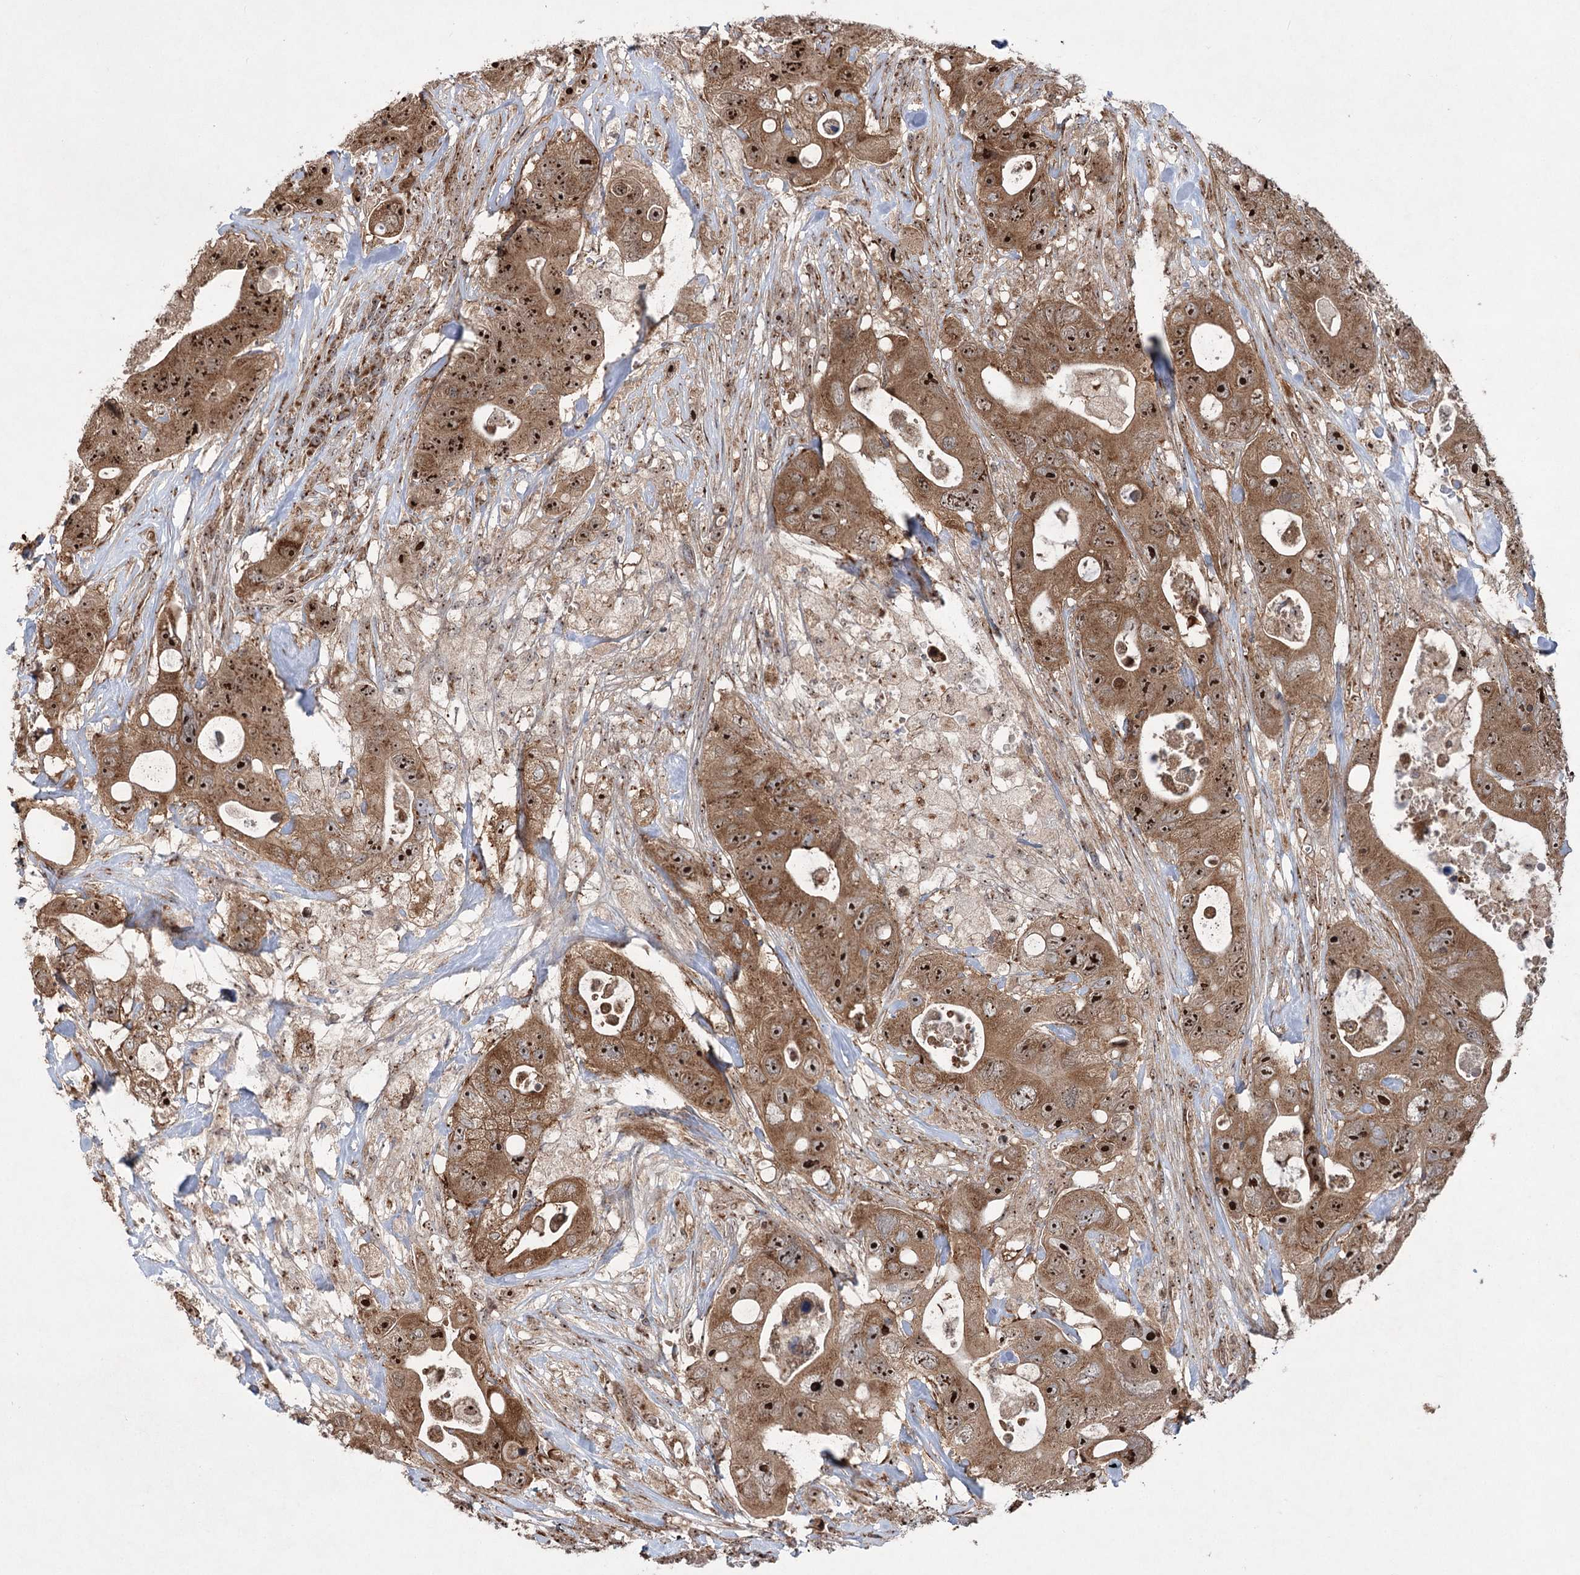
{"staining": {"intensity": "strong", "quantity": ">75%", "location": "cytoplasmic/membranous,nuclear"}, "tissue": "colorectal cancer", "cell_type": "Tumor cells", "image_type": "cancer", "snomed": [{"axis": "morphology", "description": "Adenocarcinoma, NOS"}, {"axis": "topography", "description": "Colon"}], "caption": "A photomicrograph of colorectal cancer stained for a protein shows strong cytoplasmic/membranous and nuclear brown staining in tumor cells.", "gene": "SERINC5", "patient": {"sex": "female", "age": 46}}